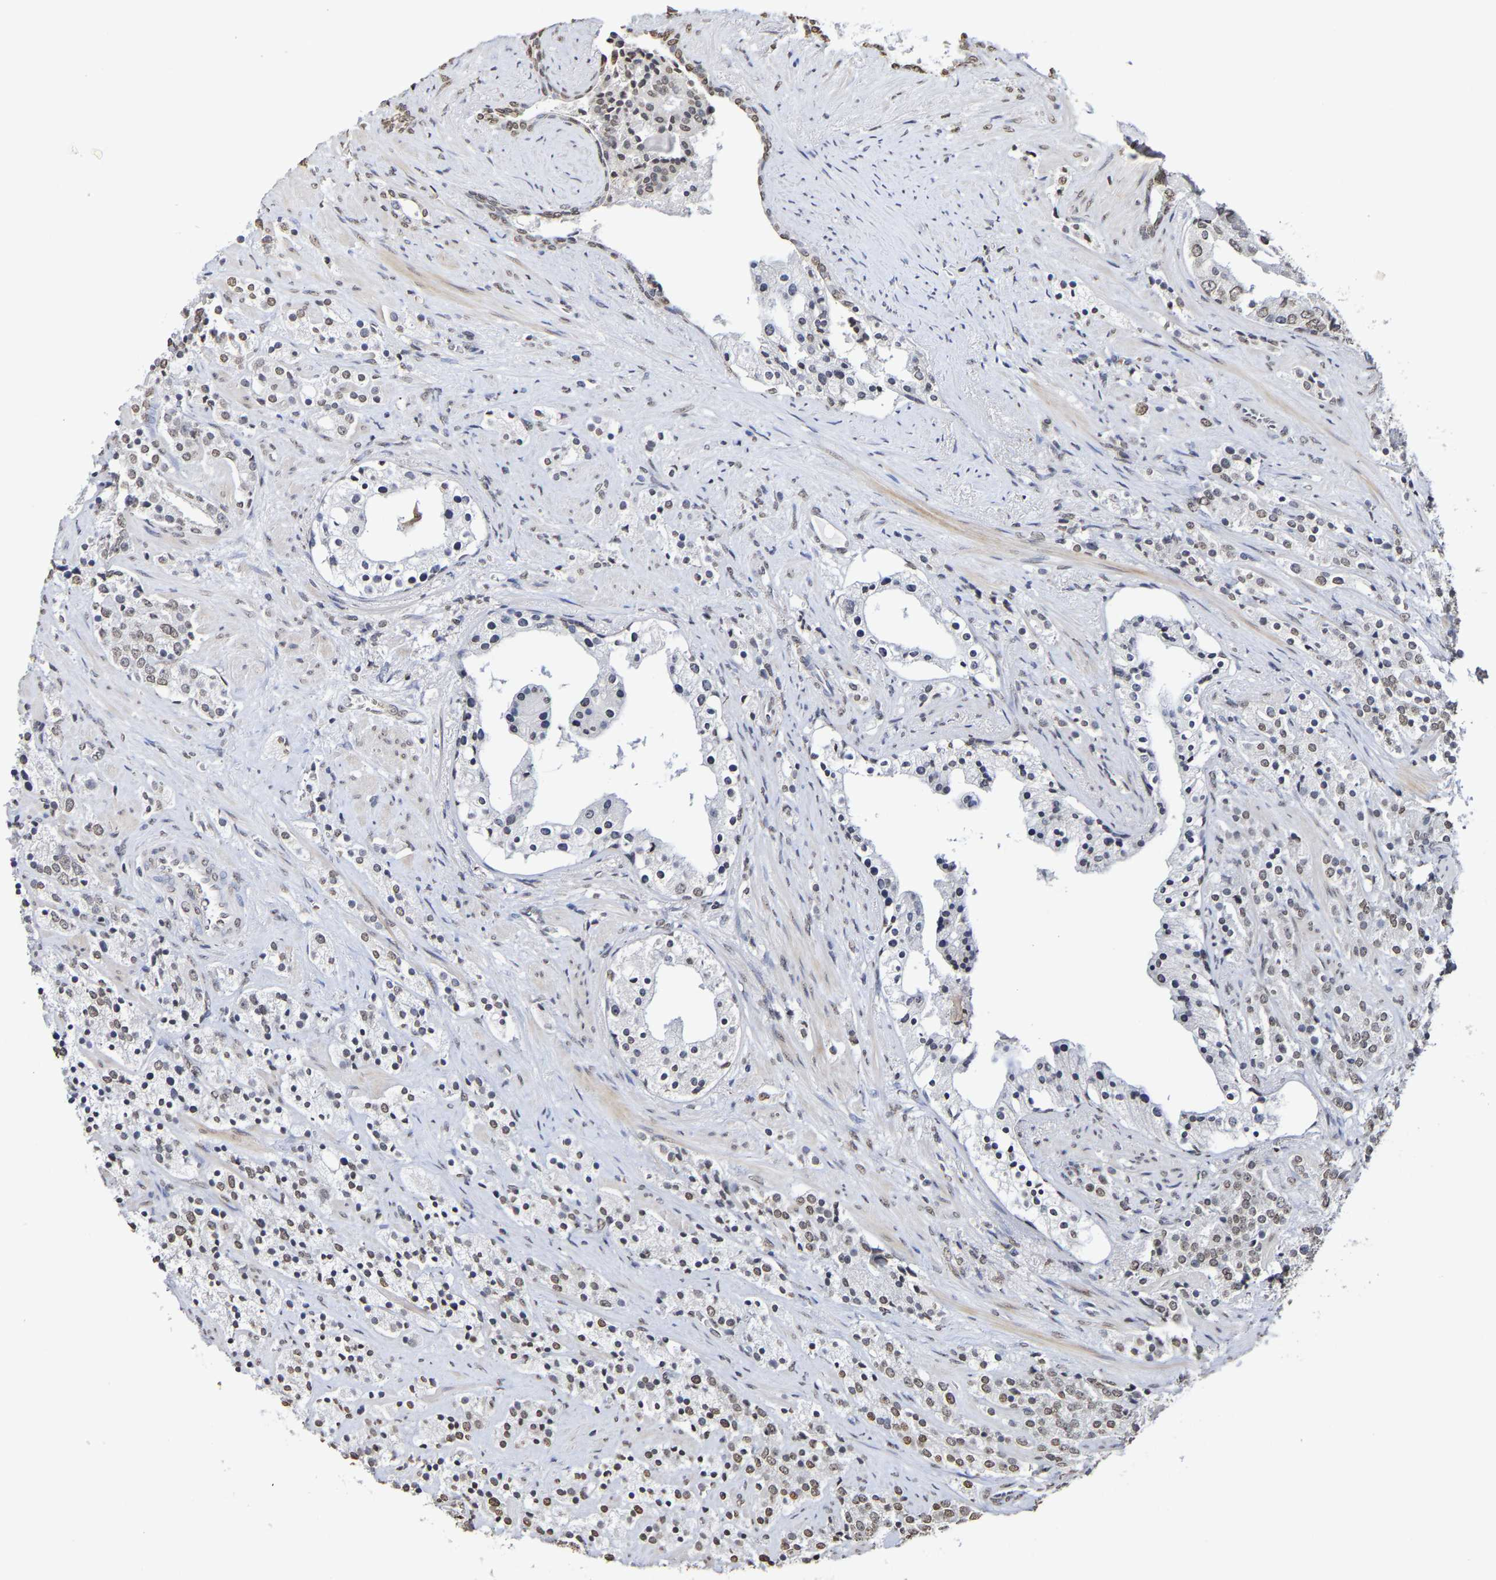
{"staining": {"intensity": "weak", "quantity": ">75%", "location": "nuclear"}, "tissue": "prostate cancer", "cell_type": "Tumor cells", "image_type": "cancer", "snomed": [{"axis": "morphology", "description": "Adenocarcinoma, High grade"}, {"axis": "topography", "description": "Prostate"}], "caption": "This histopathology image reveals immunohistochemistry (IHC) staining of human adenocarcinoma (high-grade) (prostate), with low weak nuclear expression in about >75% of tumor cells.", "gene": "ATF4", "patient": {"sex": "male", "age": 71}}